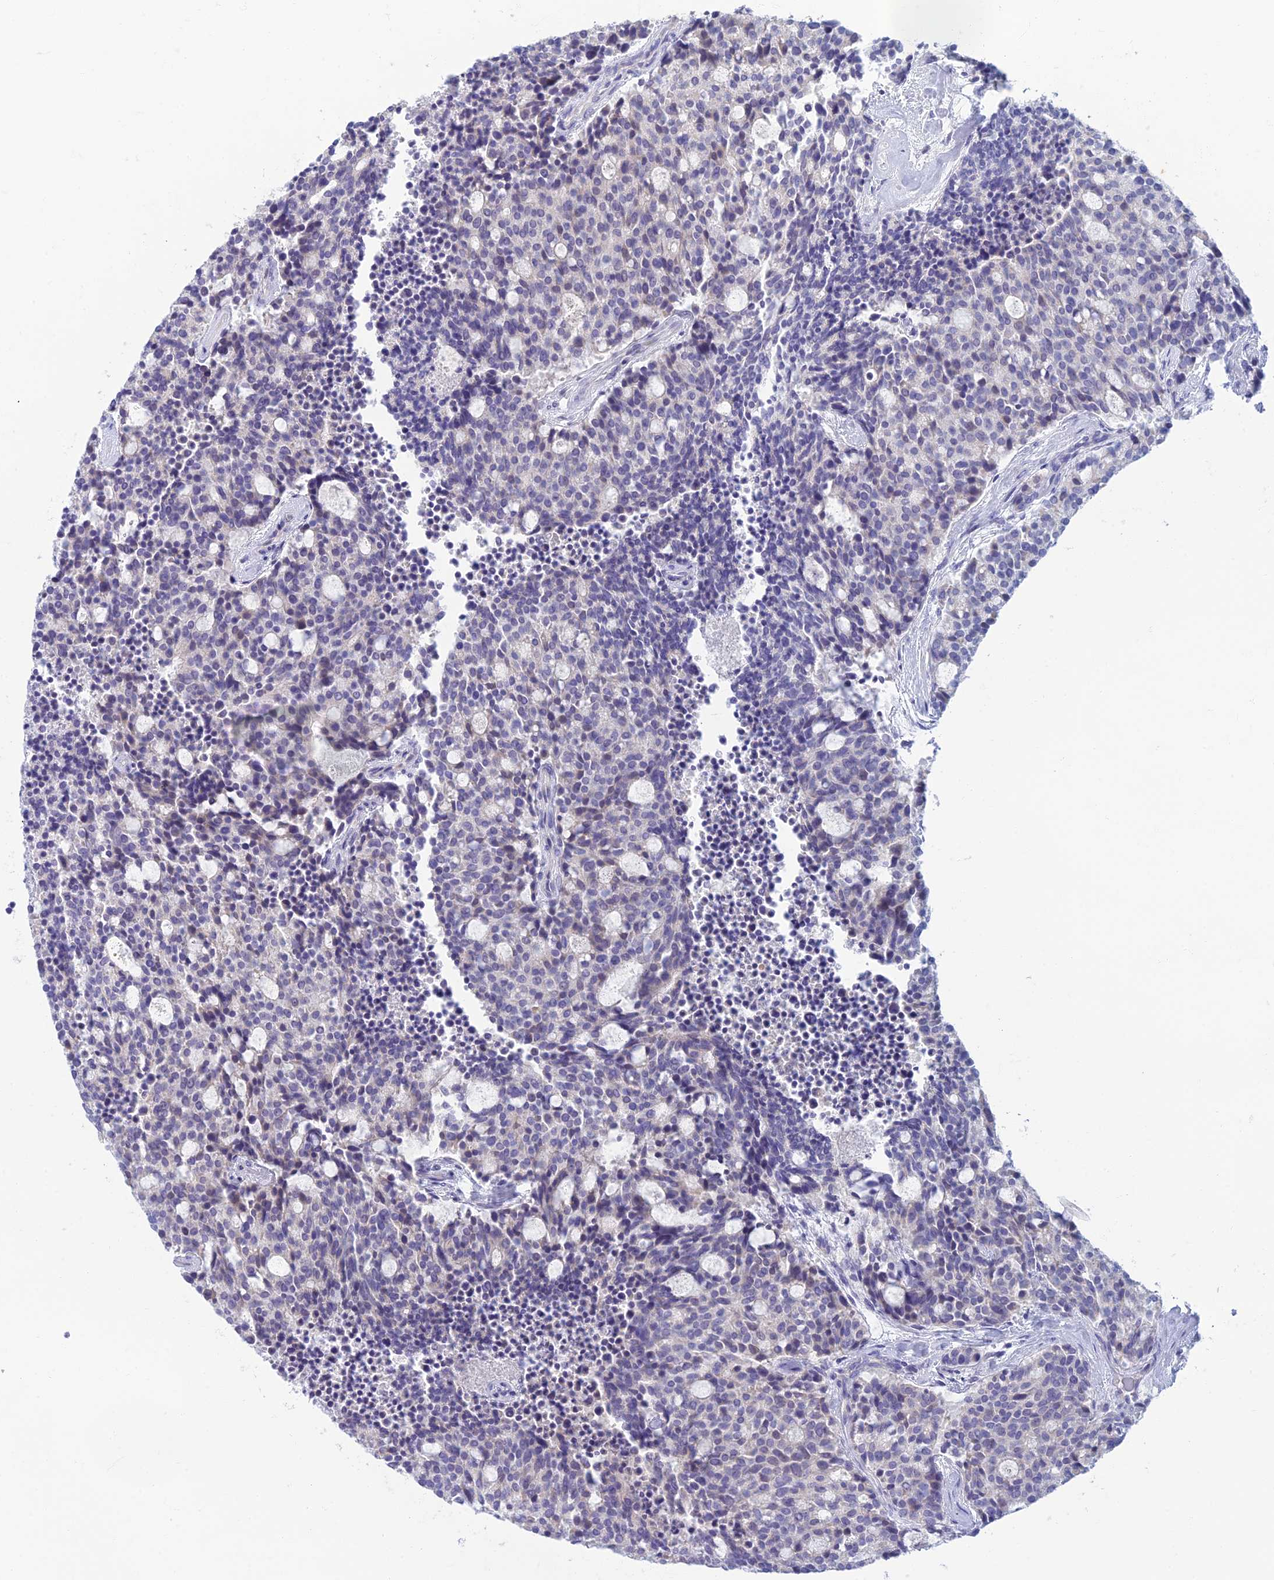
{"staining": {"intensity": "negative", "quantity": "none", "location": "none"}, "tissue": "carcinoid", "cell_type": "Tumor cells", "image_type": "cancer", "snomed": [{"axis": "morphology", "description": "Carcinoid, malignant, NOS"}, {"axis": "topography", "description": "Pancreas"}], "caption": "The histopathology image displays no significant positivity in tumor cells of malignant carcinoid. (Immunohistochemistry, brightfield microscopy, high magnification).", "gene": "SLC25A41", "patient": {"sex": "female", "age": 54}}